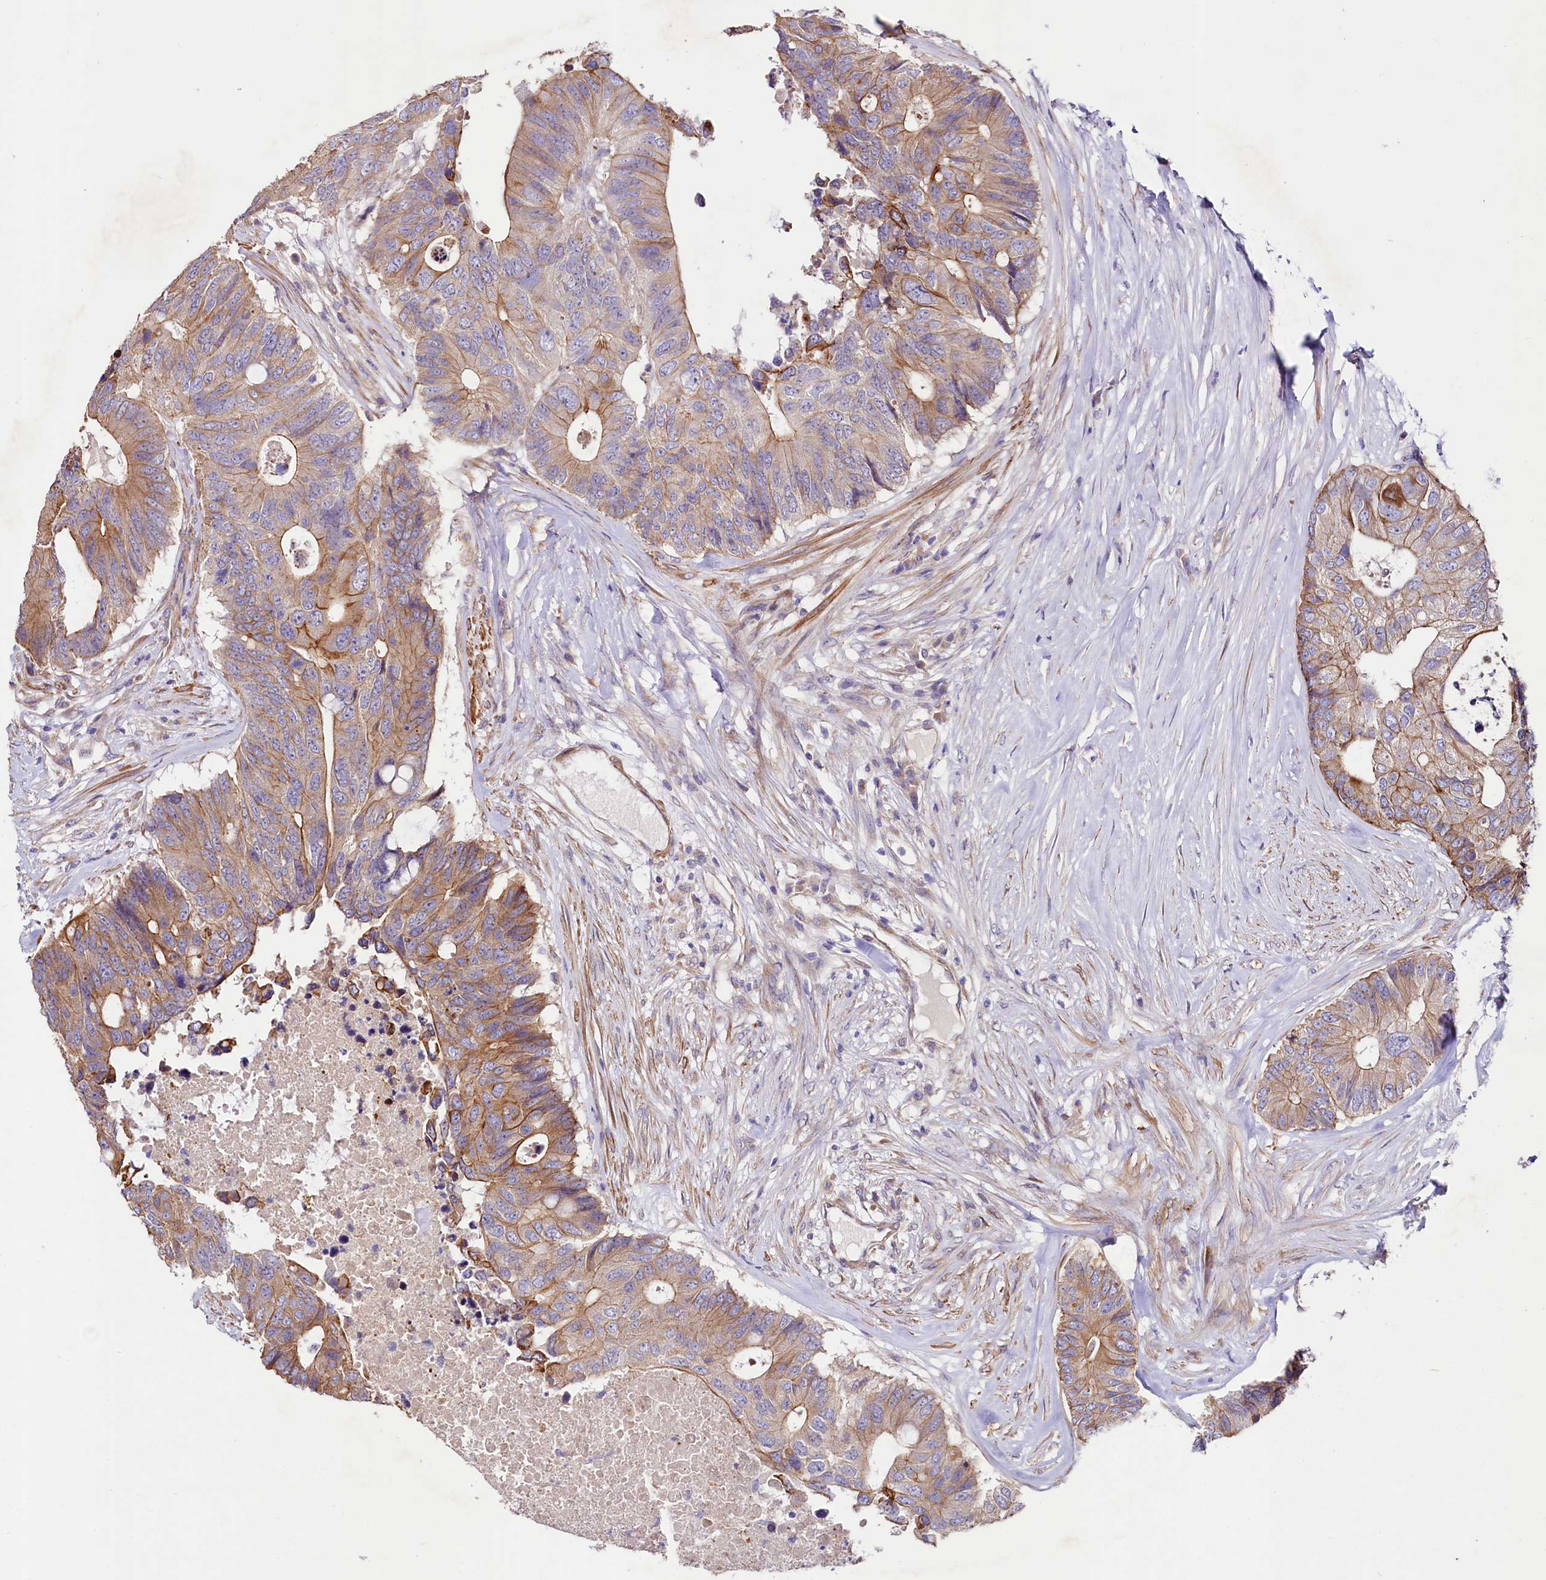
{"staining": {"intensity": "moderate", "quantity": ">75%", "location": "cytoplasmic/membranous"}, "tissue": "colorectal cancer", "cell_type": "Tumor cells", "image_type": "cancer", "snomed": [{"axis": "morphology", "description": "Adenocarcinoma, NOS"}, {"axis": "topography", "description": "Colon"}], "caption": "Approximately >75% of tumor cells in human colorectal cancer (adenocarcinoma) reveal moderate cytoplasmic/membranous protein expression as visualized by brown immunohistochemical staining.", "gene": "VPS11", "patient": {"sex": "male", "age": 71}}